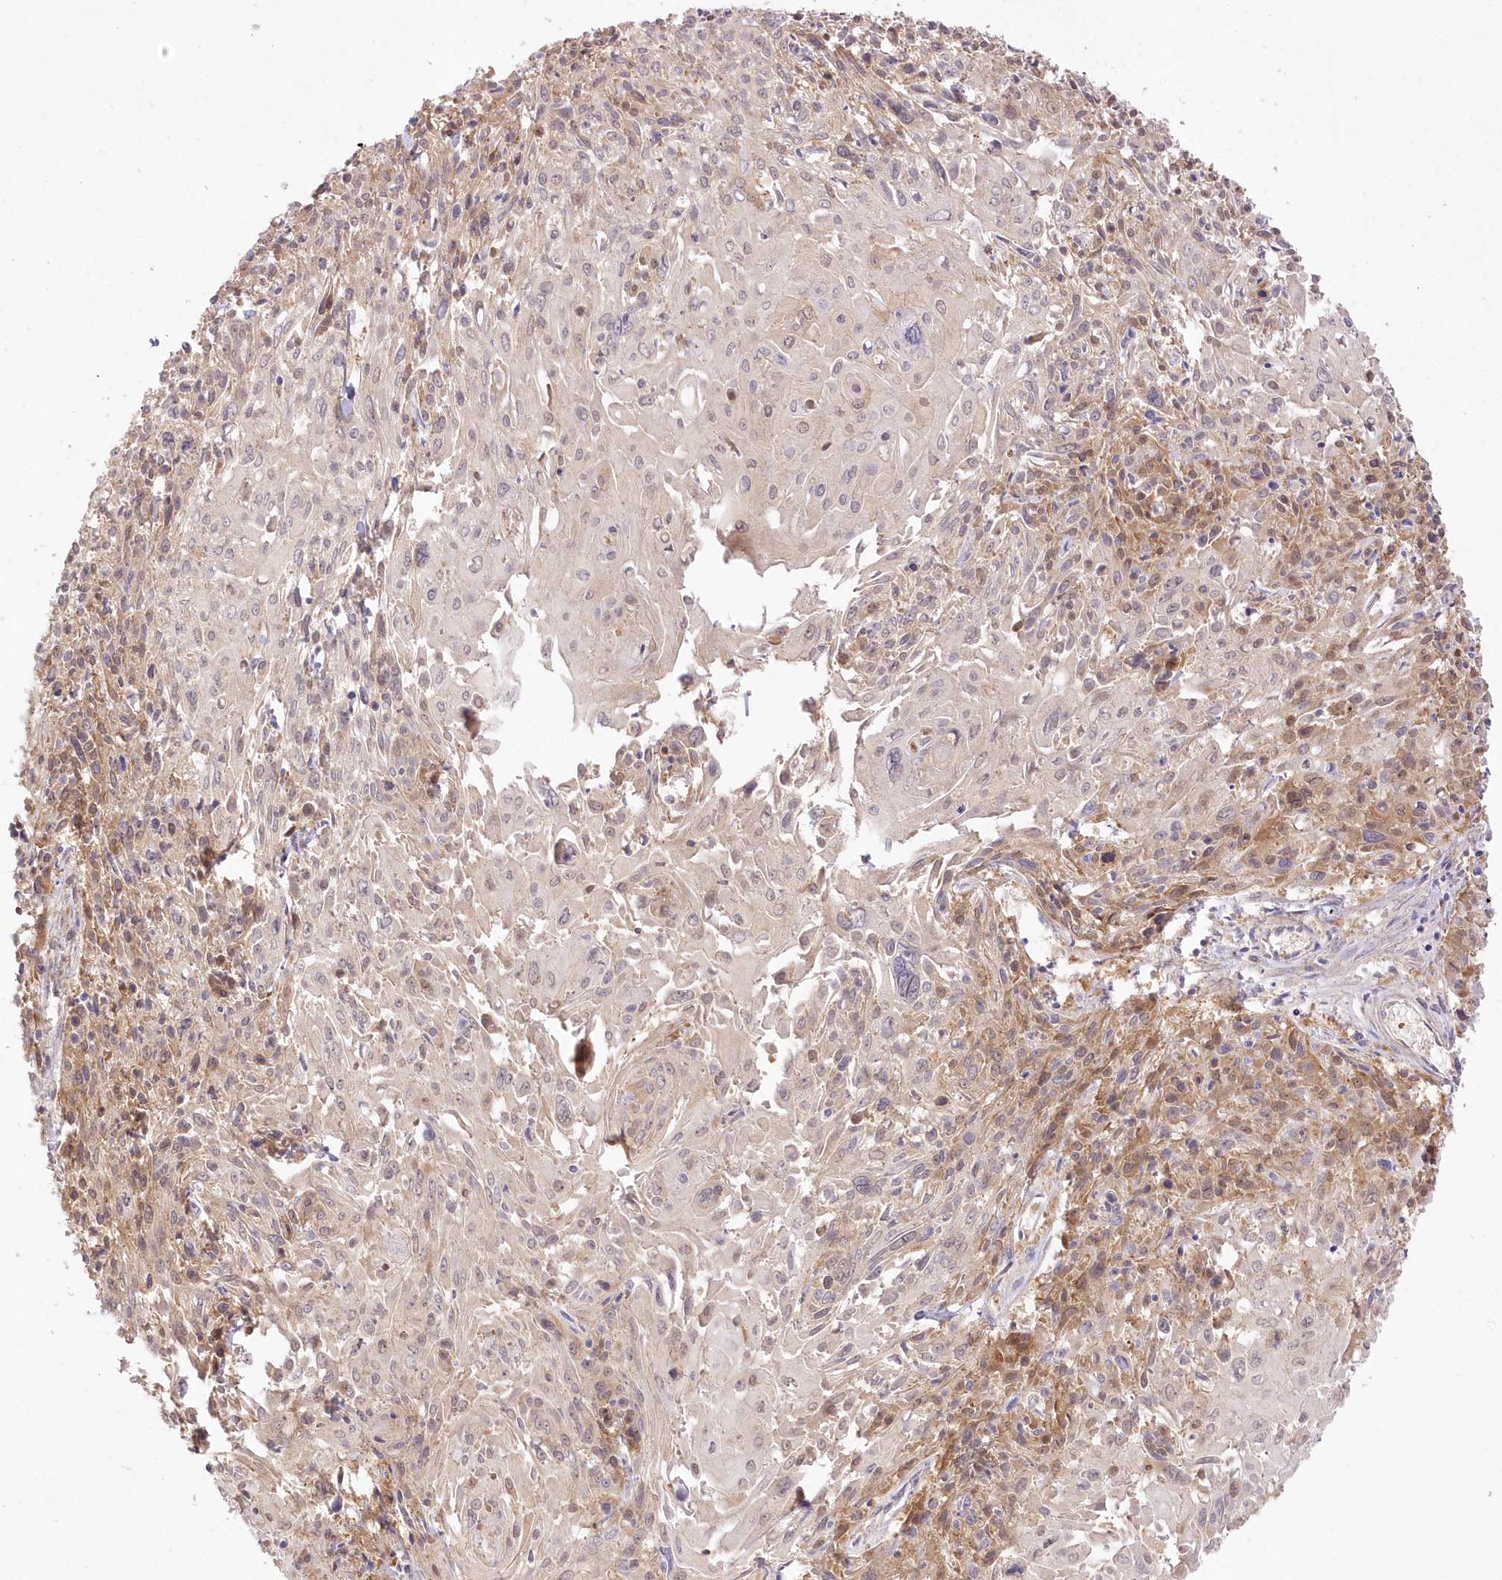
{"staining": {"intensity": "moderate", "quantity": ">75%", "location": "cytoplasmic/membranous"}, "tissue": "cervical cancer", "cell_type": "Tumor cells", "image_type": "cancer", "snomed": [{"axis": "morphology", "description": "Squamous cell carcinoma, NOS"}, {"axis": "topography", "description": "Cervix"}], "caption": "The immunohistochemical stain shows moderate cytoplasmic/membranous expression in tumor cells of cervical cancer (squamous cell carcinoma) tissue.", "gene": "RNPEP", "patient": {"sex": "female", "age": 51}}